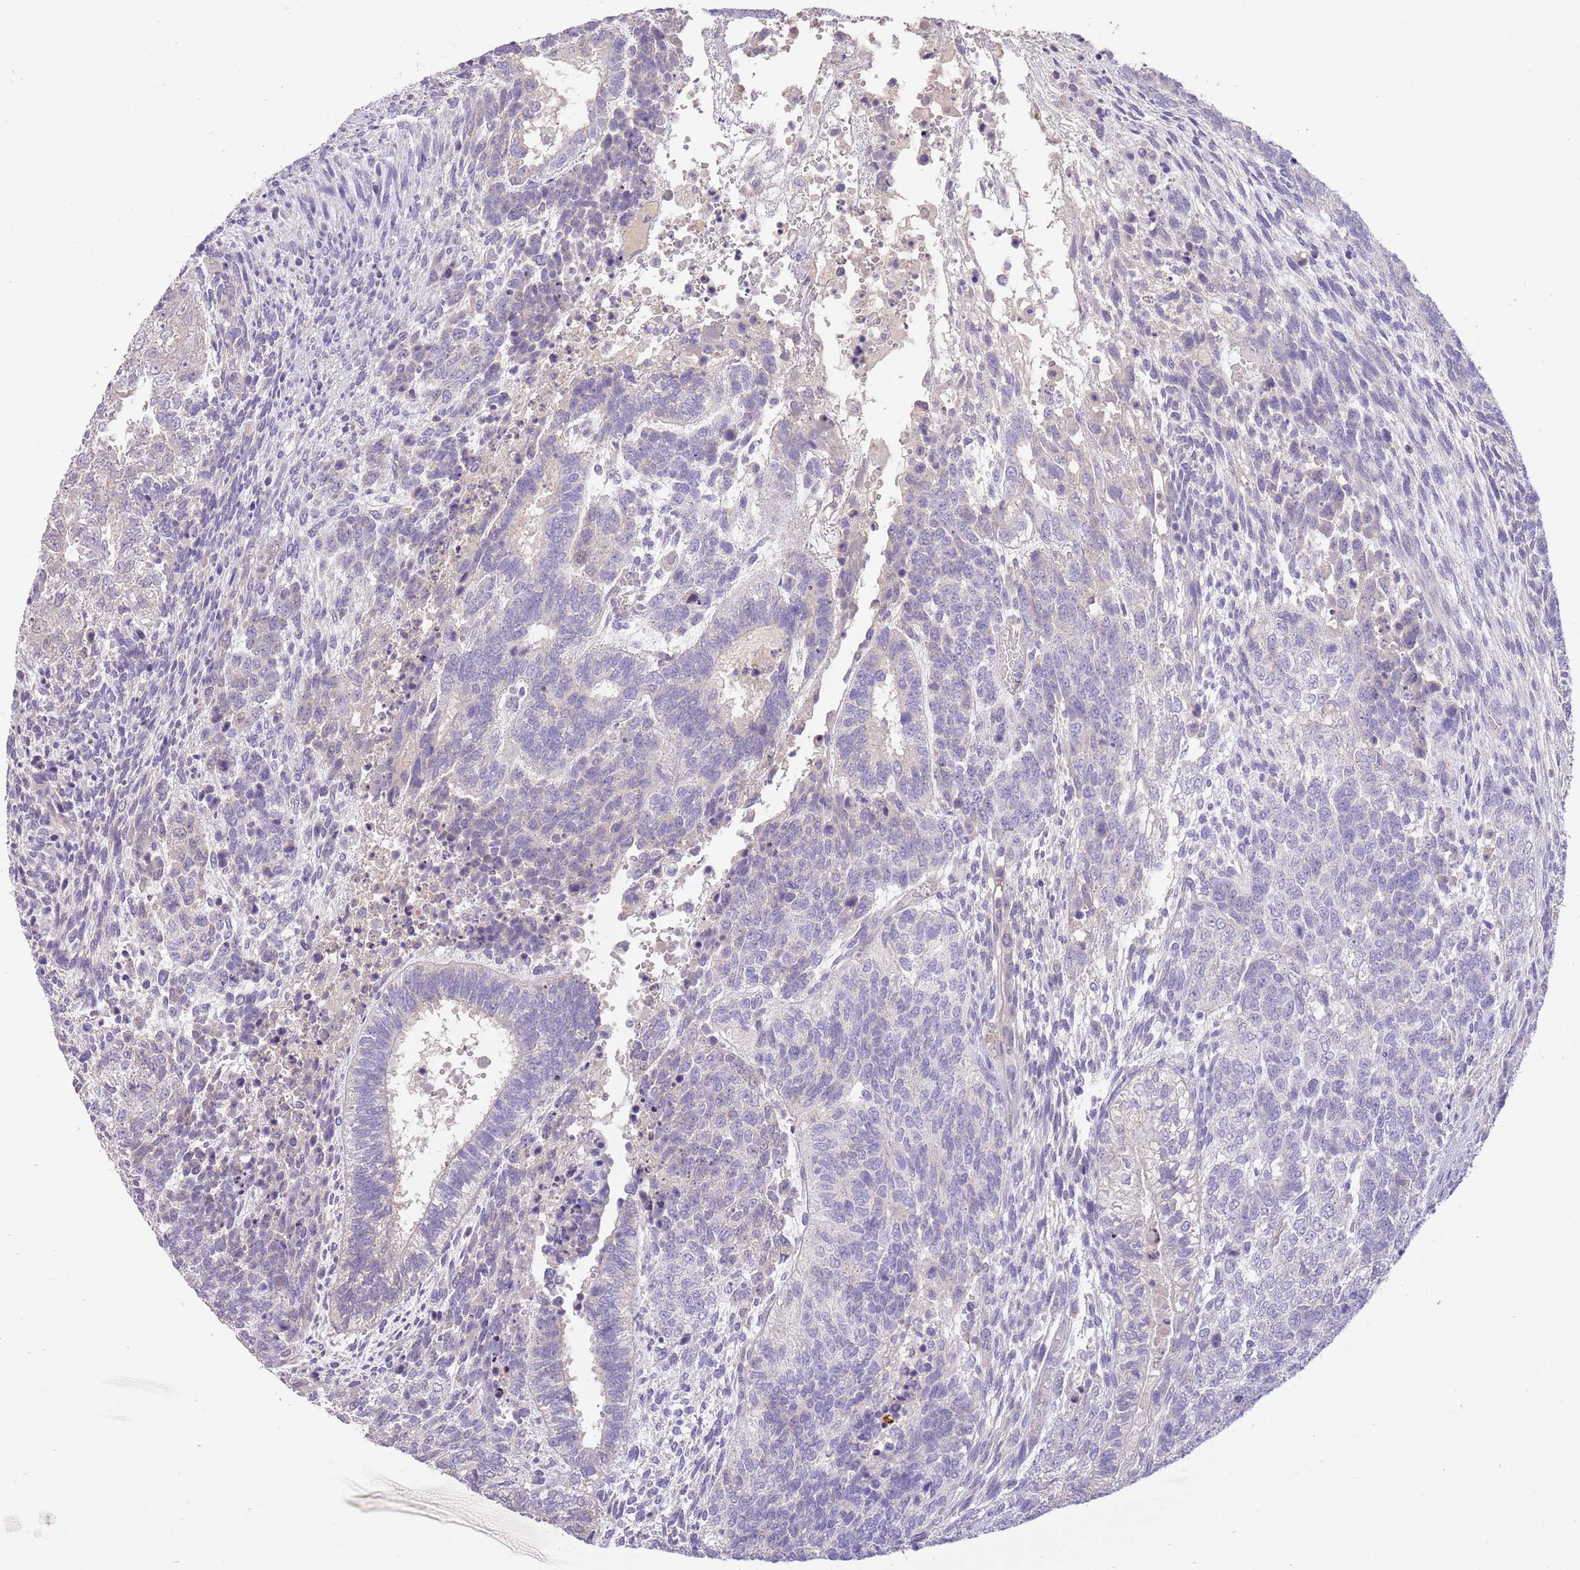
{"staining": {"intensity": "negative", "quantity": "none", "location": "none"}, "tissue": "testis cancer", "cell_type": "Tumor cells", "image_type": "cancer", "snomed": [{"axis": "morphology", "description": "Carcinoma, Embryonal, NOS"}, {"axis": "topography", "description": "Testis"}], "caption": "Protein analysis of testis cancer reveals no significant positivity in tumor cells.", "gene": "SFTPA1", "patient": {"sex": "male", "age": 23}}